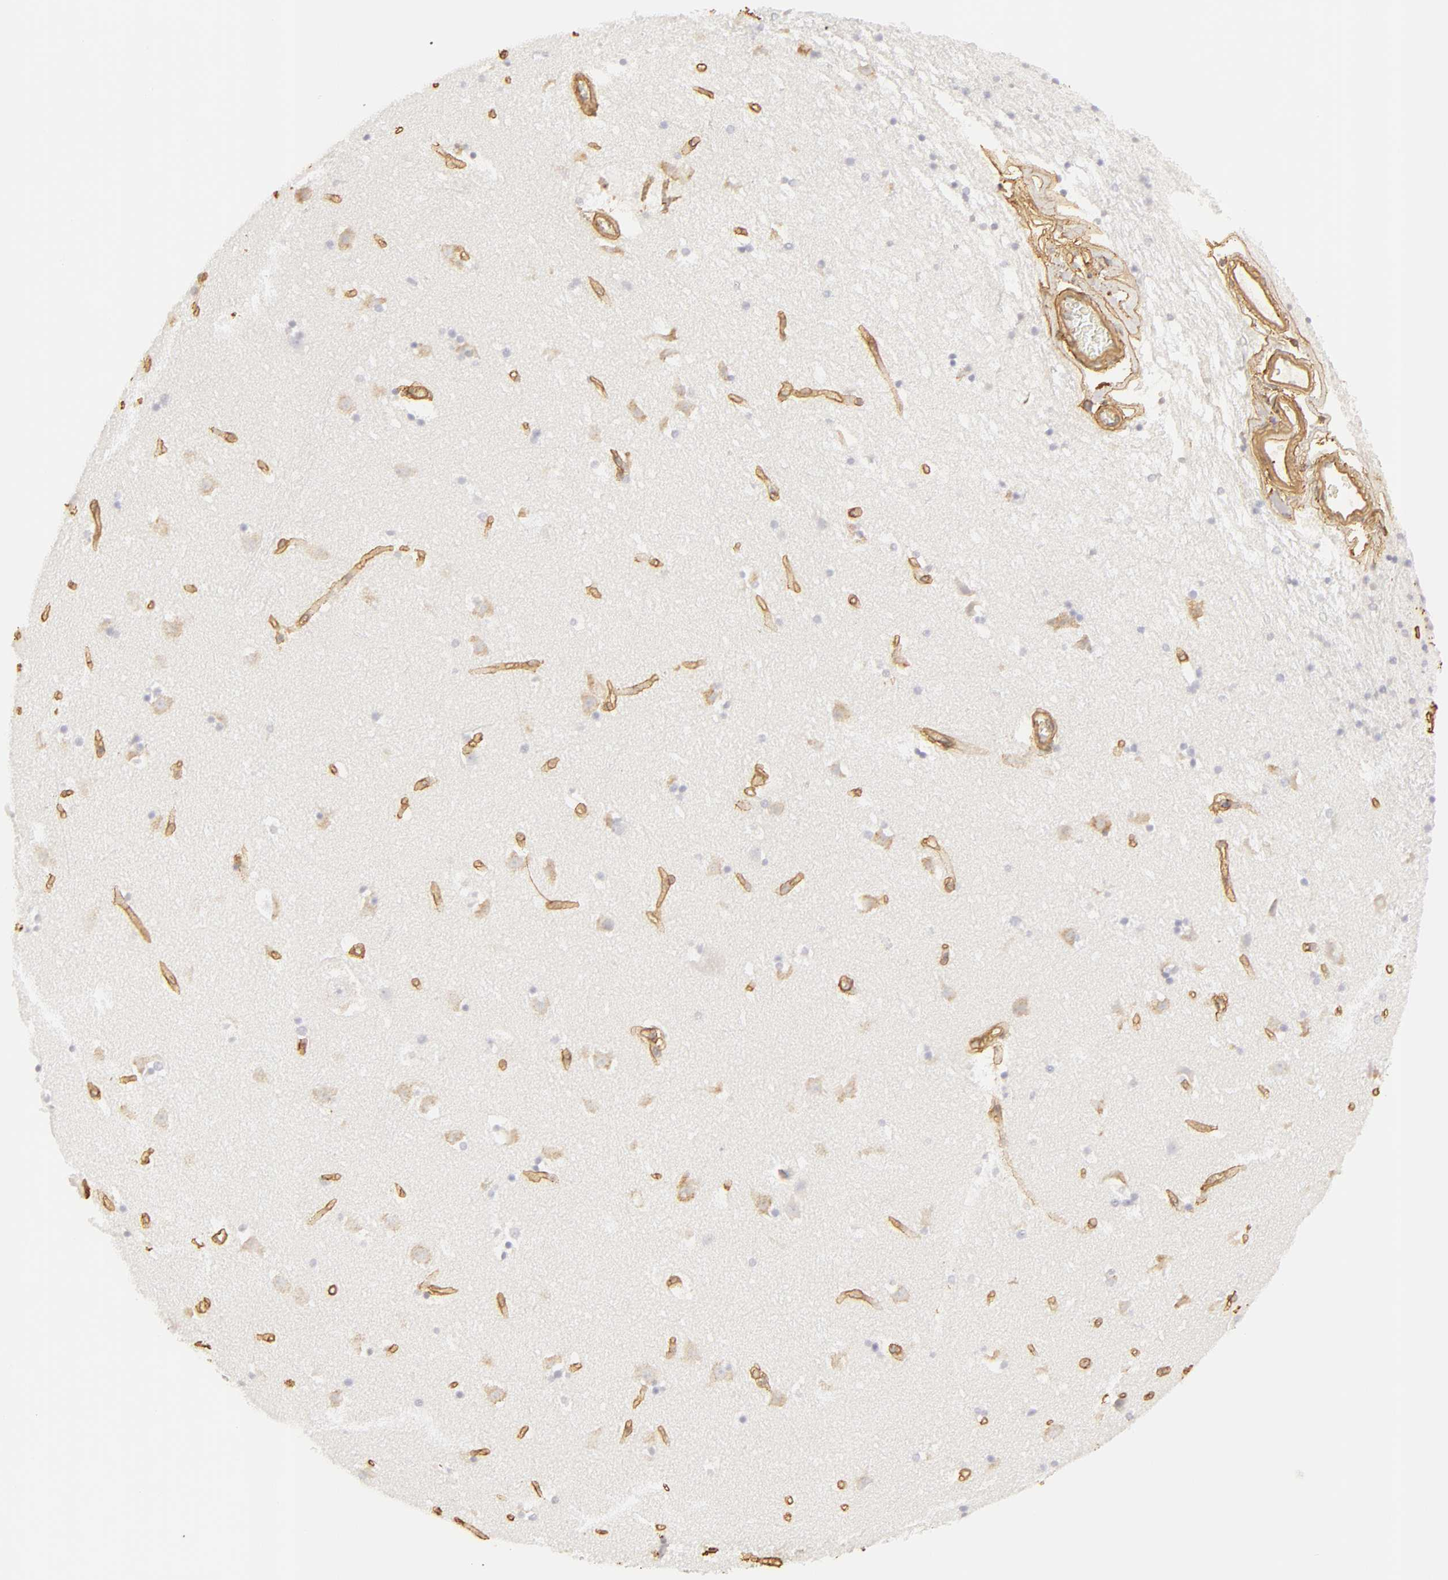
{"staining": {"intensity": "negative", "quantity": "none", "location": "none"}, "tissue": "caudate", "cell_type": "Glial cells", "image_type": "normal", "snomed": [{"axis": "morphology", "description": "Normal tissue, NOS"}, {"axis": "topography", "description": "Lateral ventricle wall"}], "caption": "This is an immunohistochemistry image of normal human caudate. There is no expression in glial cells.", "gene": "COL4A1", "patient": {"sex": "male", "age": 45}}